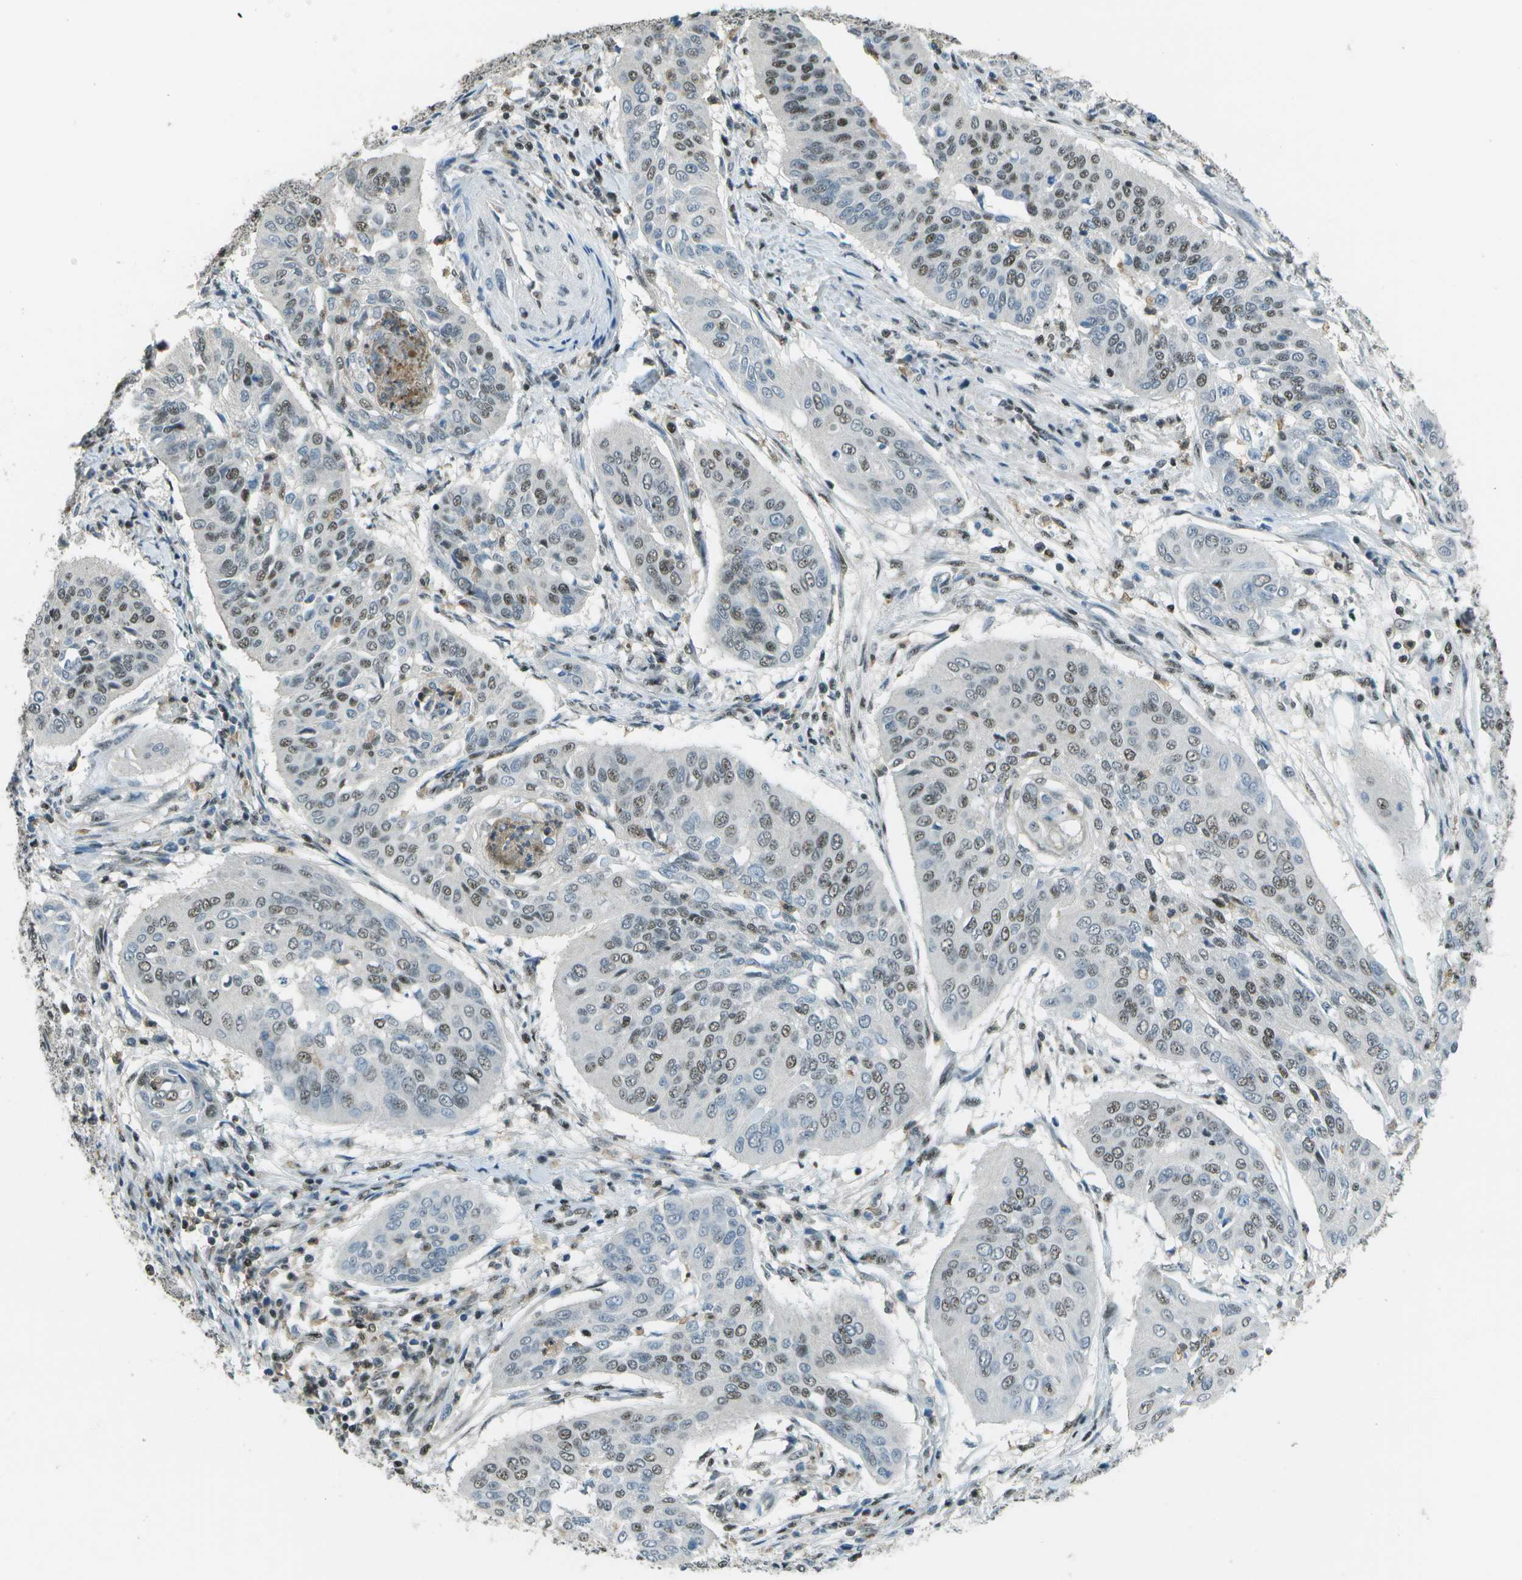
{"staining": {"intensity": "weak", "quantity": "25%-75%", "location": "nuclear"}, "tissue": "cervical cancer", "cell_type": "Tumor cells", "image_type": "cancer", "snomed": [{"axis": "morphology", "description": "Normal tissue, NOS"}, {"axis": "morphology", "description": "Squamous cell carcinoma, NOS"}, {"axis": "topography", "description": "Cervix"}], "caption": "This micrograph reveals immunohistochemistry (IHC) staining of human squamous cell carcinoma (cervical), with low weak nuclear expression in approximately 25%-75% of tumor cells.", "gene": "DEPDC1", "patient": {"sex": "female", "age": 39}}